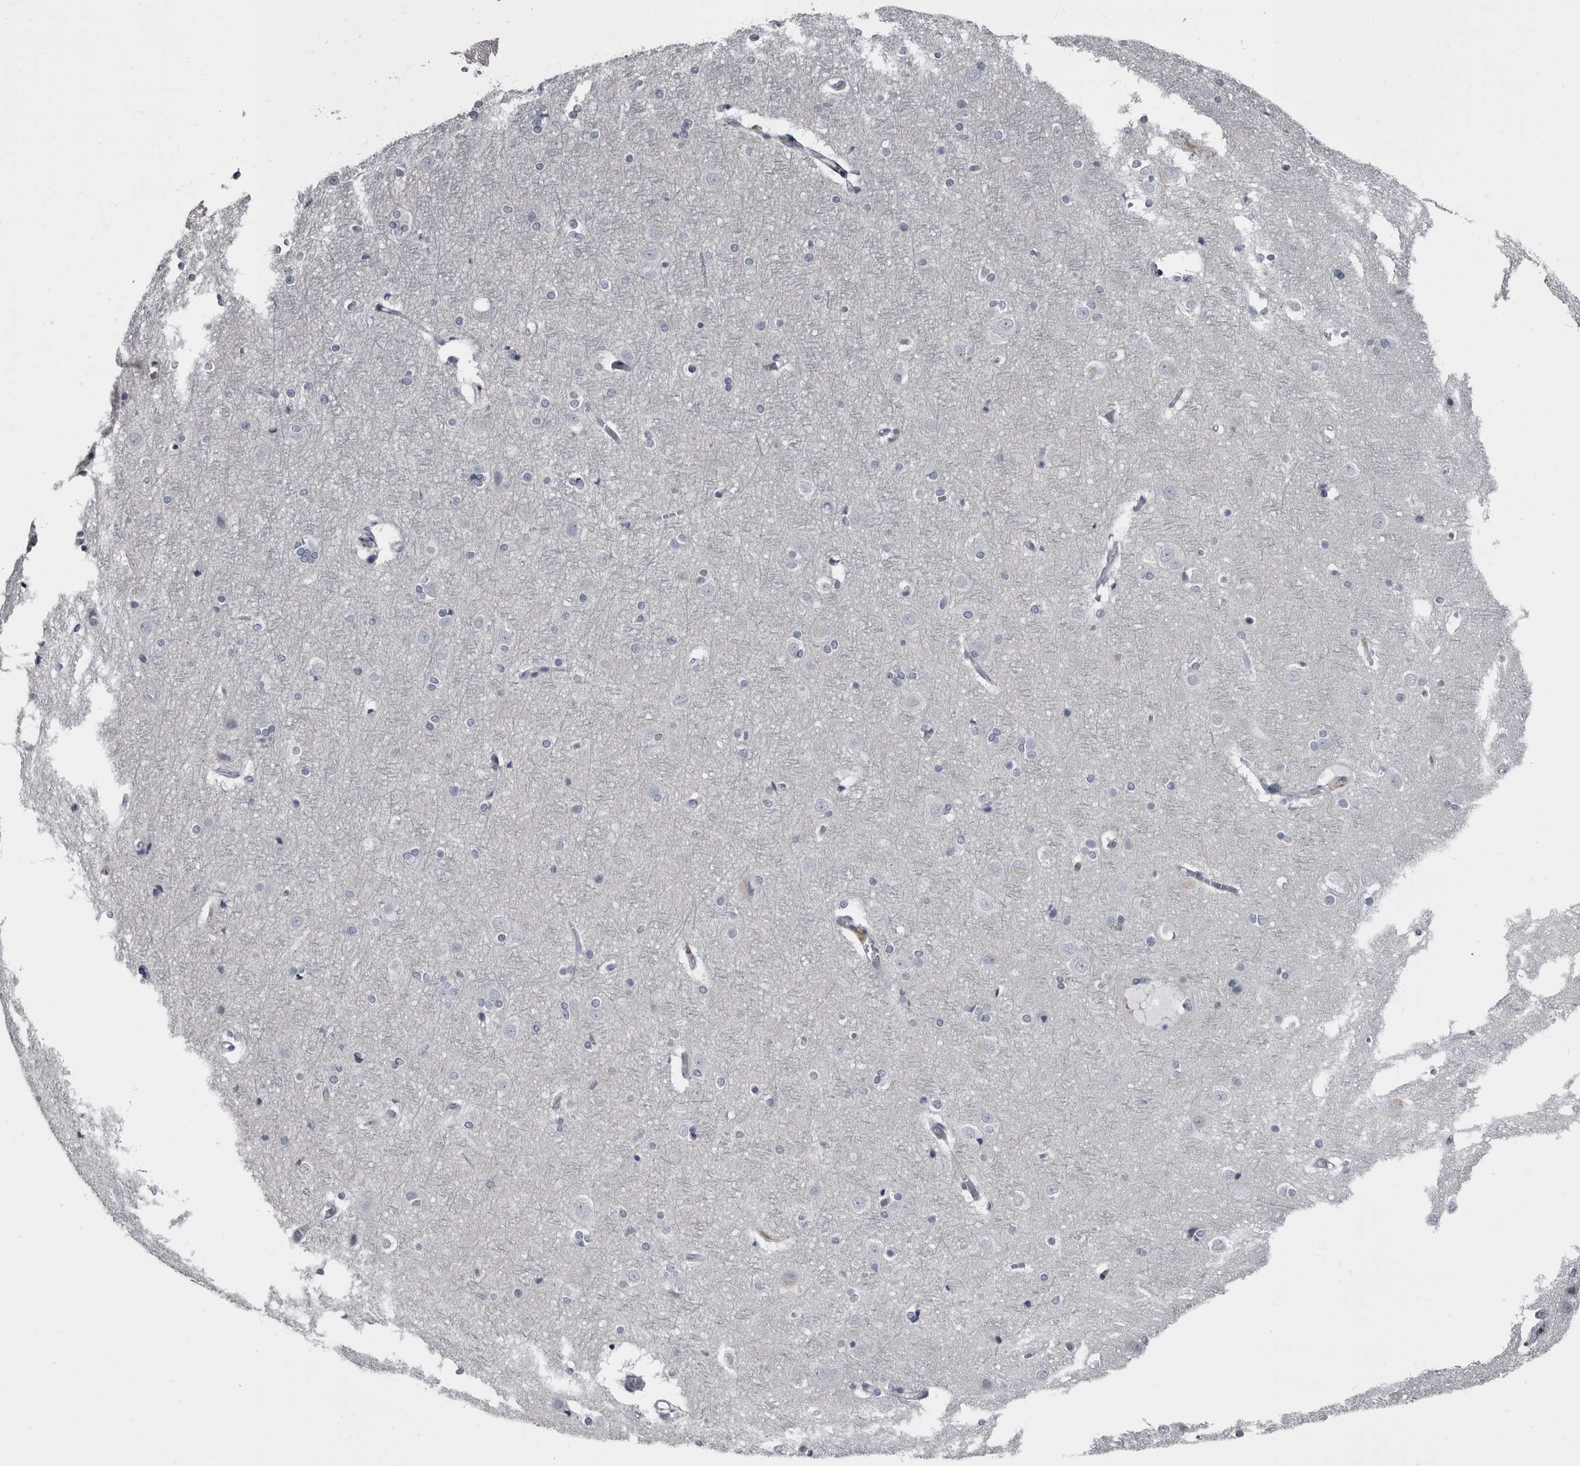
{"staining": {"intensity": "negative", "quantity": "none", "location": "none"}, "tissue": "cerebral cortex", "cell_type": "Endothelial cells", "image_type": "normal", "snomed": [{"axis": "morphology", "description": "Normal tissue, NOS"}, {"axis": "topography", "description": "Cerebral cortex"}], "caption": "IHC of normal human cerebral cortex demonstrates no expression in endothelial cells. Nuclei are stained in blue.", "gene": "GREB1", "patient": {"sex": "male", "age": 54}}